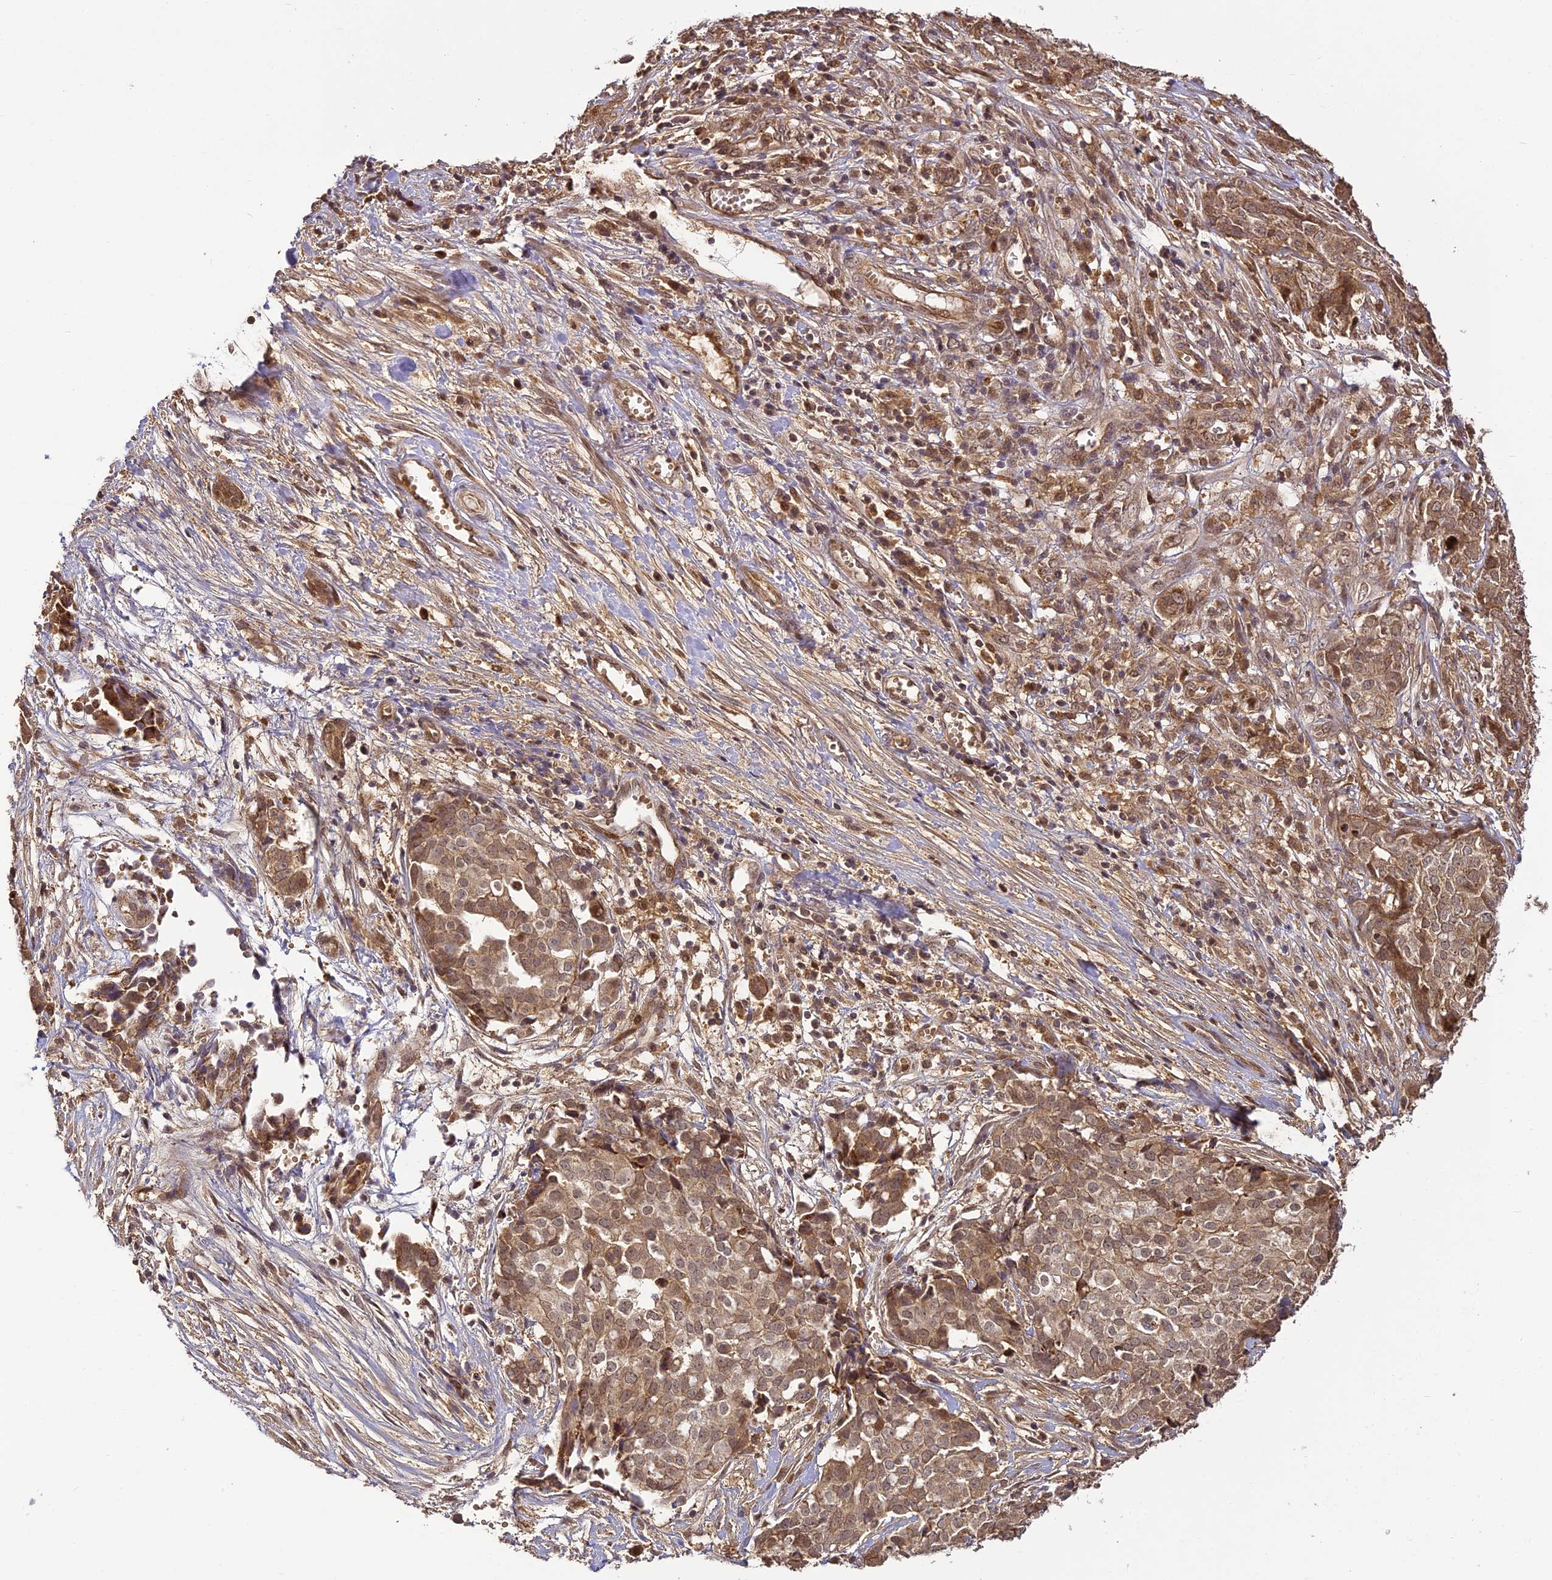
{"staining": {"intensity": "moderate", "quantity": ">75%", "location": "cytoplasmic/membranous"}, "tissue": "ovarian cancer", "cell_type": "Tumor cells", "image_type": "cancer", "snomed": [{"axis": "morphology", "description": "Cystadenocarcinoma, serous, NOS"}, {"axis": "topography", "description": "Soft tissue"}, {"axis": "topography", "description": "Ovary"}], "caption": "High-power microscopy captured an immunohistochemistry photomicrograph of ovarian cancer (serous cystadenocarcinoma), revealing moderate cytoplasmic/membranous staining in about >75% of tumor cells. (IHC, brightfield microscopy, high magnification).", "gene": "BCDIN3D", "patient": {"sex": "female", "age": 57}}